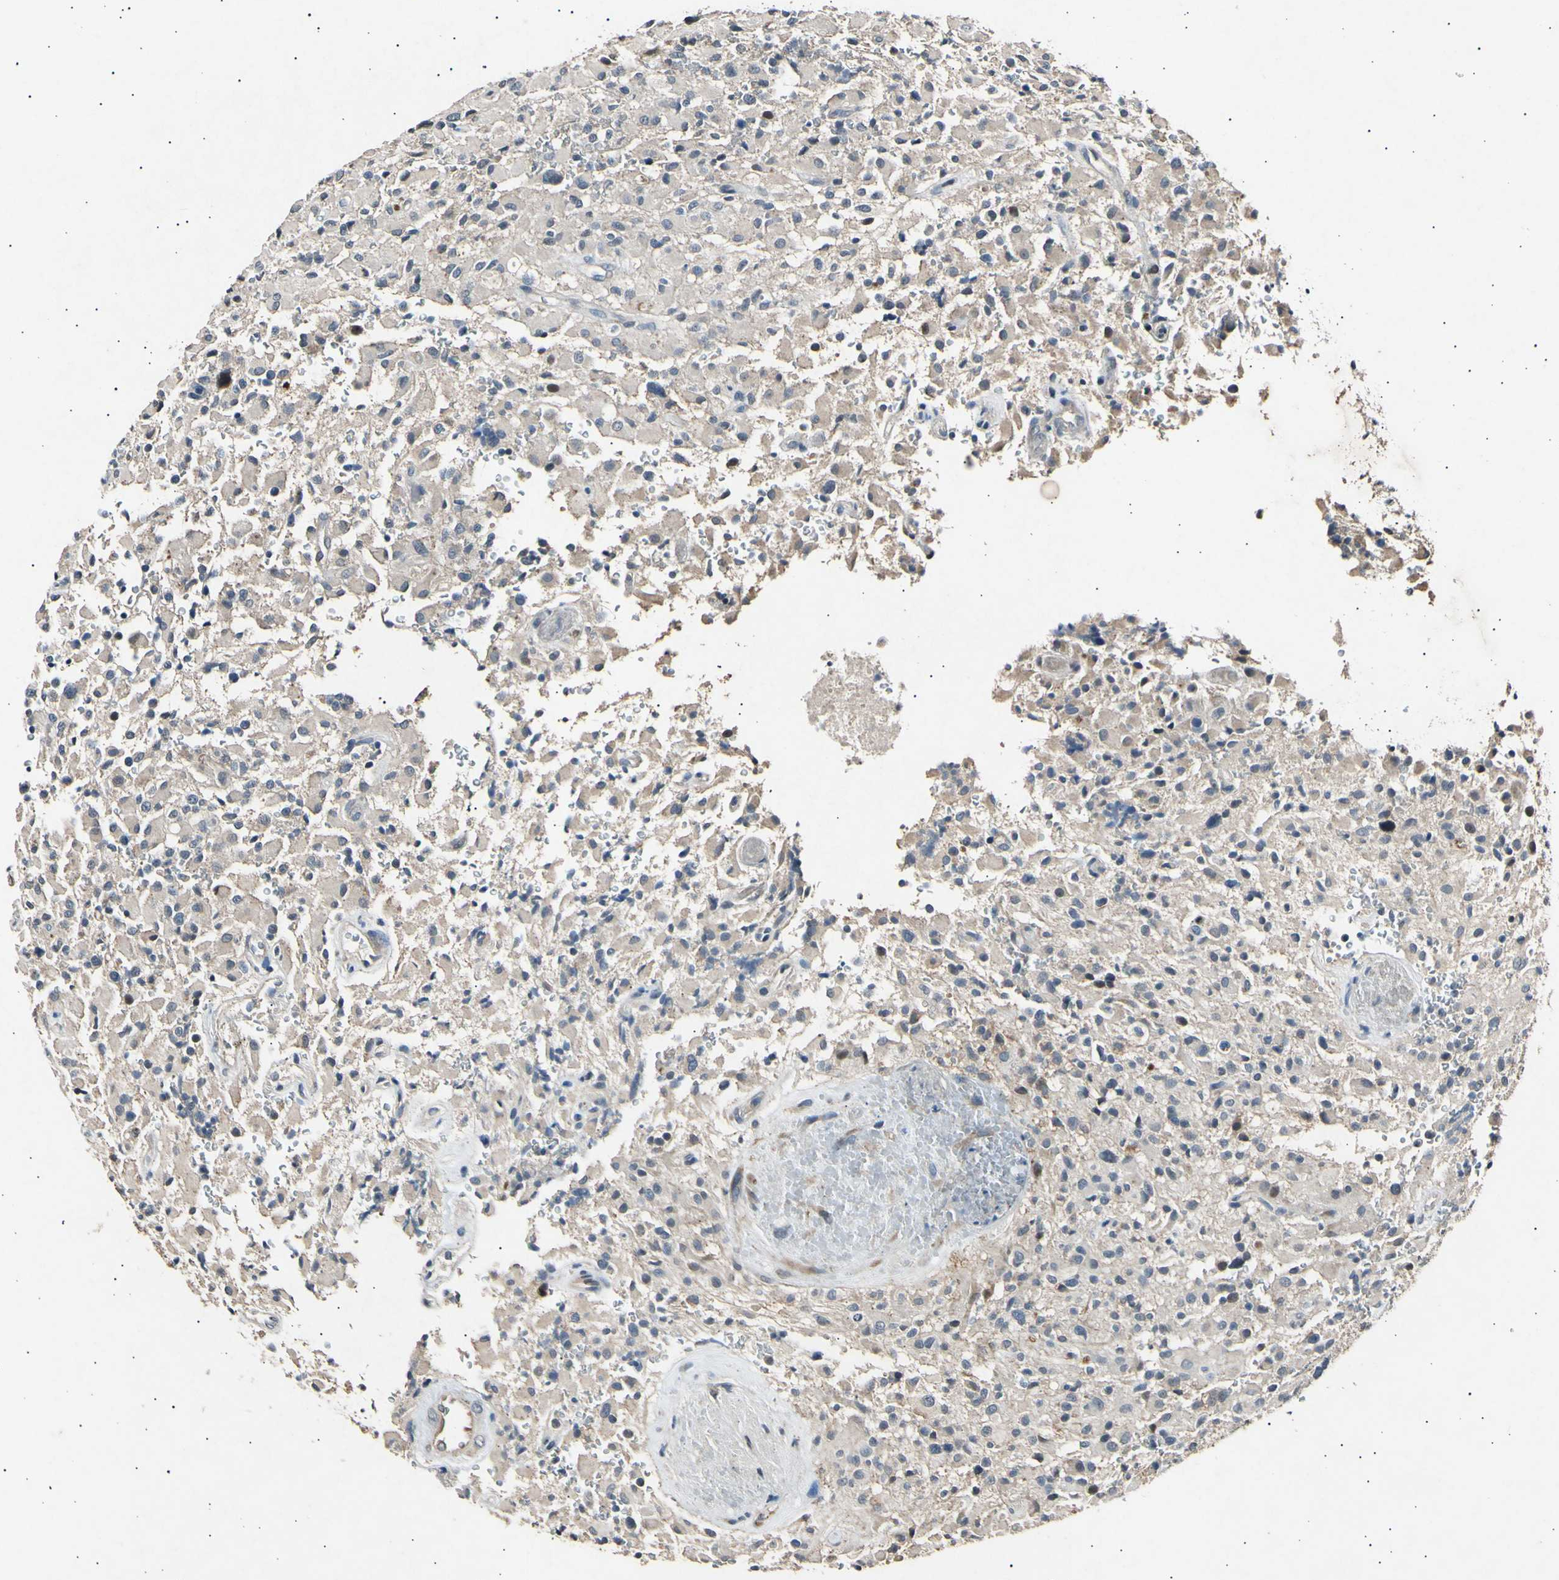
{"staining": {"intensity": "negative", "quantity": "none", "location": "none"}, "tissue": "glioma", "cell_type": "Tumor cells", "image_type": "cancer", "snomed": [{"axis": "morphology", "description": "Glioma, malignant, High grade"}, {"axis": "topography", "description": "Brain"}], "caption": "The histopathology image reveals no significant positivity in tumor cells of high-grade glioma (malignant).", "gene": "ADCY3", "patient": {"sex": "male", "age": 71}}